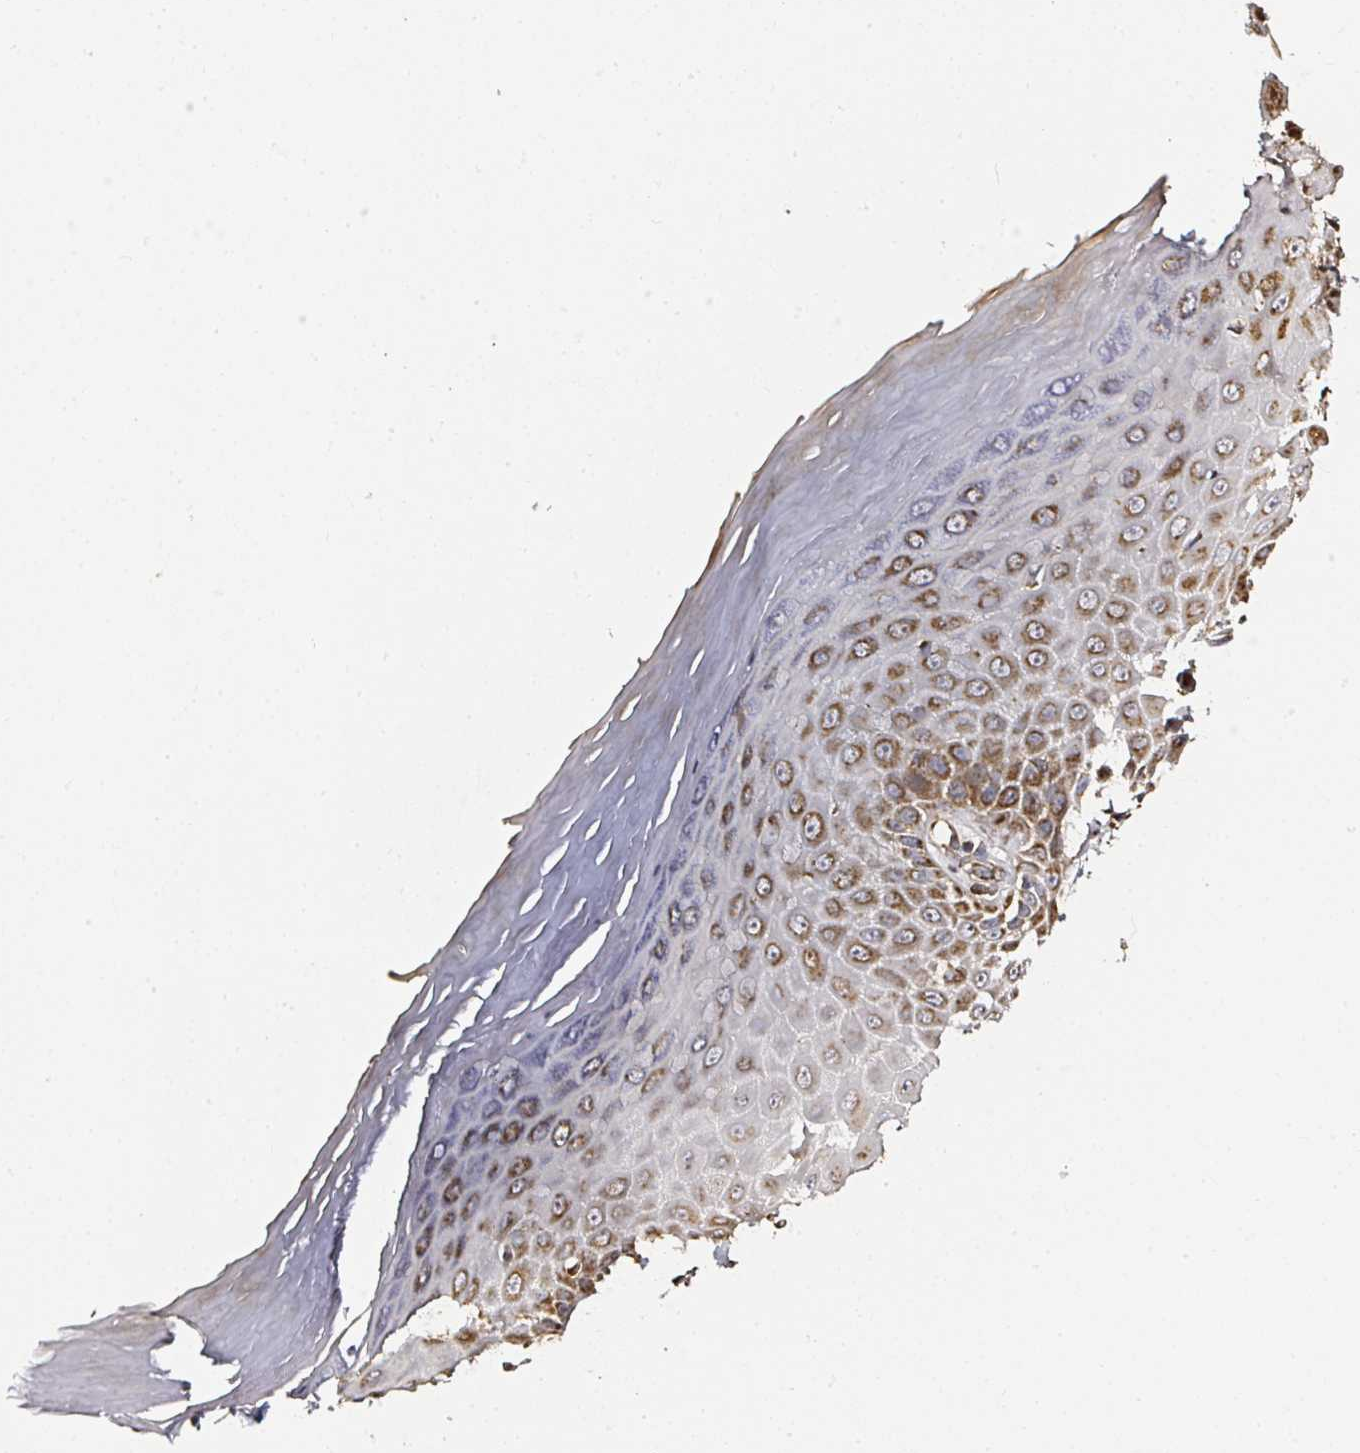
{"staining": {"intensity": "strong", "quantity": ">75%", "location": "cytoplasmic/membranous"}, "tissue": "skin", "cell_type": "Epidermal cells", "image_type": "normal", "snomed": [{"axis": "morphology", "description": "Normal tissue, NOS"}, {"axis": "topography", "description": "Anal"}, {"axis": "topography", "description": "Peripheral nerve tissue"}], "caption": "Unremarkable skin reveals strong cytoplasmic/membranous expression in approximately >75% of epidermal cells, visualized by immunohistochemistry. (brown staining indicates protein expression, while blue staining denotes nuclei).", "gene": "ATAD3A", "patient": {"sex": "male", "age": 78}}